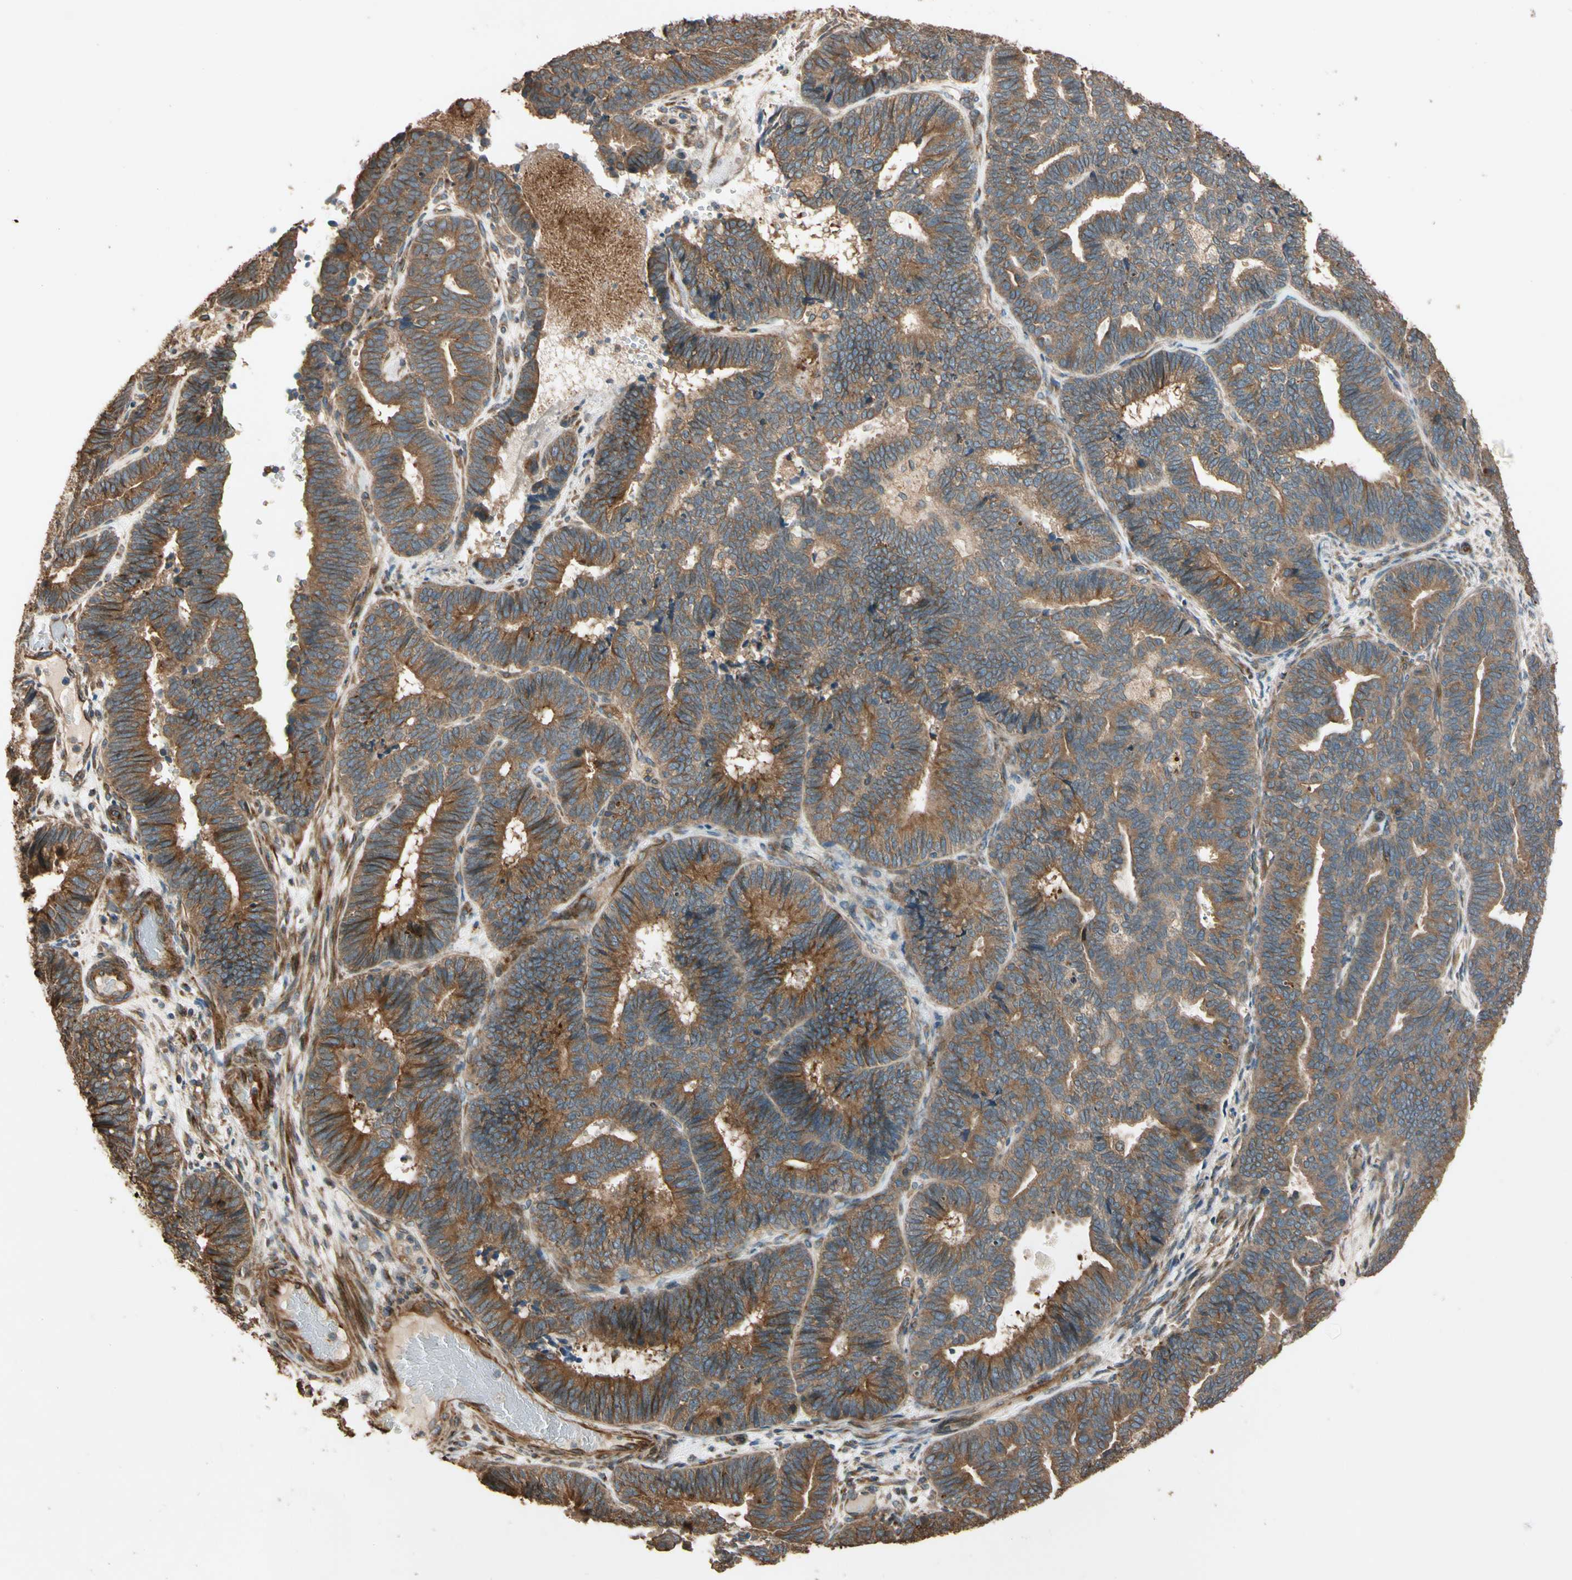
{"staining": {"intensity": "strong", "quantity": ">75%", "location": "cytoplasmic/membranous"}, "tissue": "endometrial cancer", "cell_type": "Tumor cells", "image_type": "cancer", "snomed": [{"axis": "morphology", "description": "Adenocarcinoma, NOS"}, {"axis": "topography", "description": "Endometrium"}], "caption": "Adenocarcinoma (endometrial) tissue shows strong cytoplasmic/membranous expression in about >75% of tumor cells The protein of interest is shown in brown color, while the nuclei are stained blue.", "gene": "MGRN1", "patient": {"sex": "female", "age": 70}}